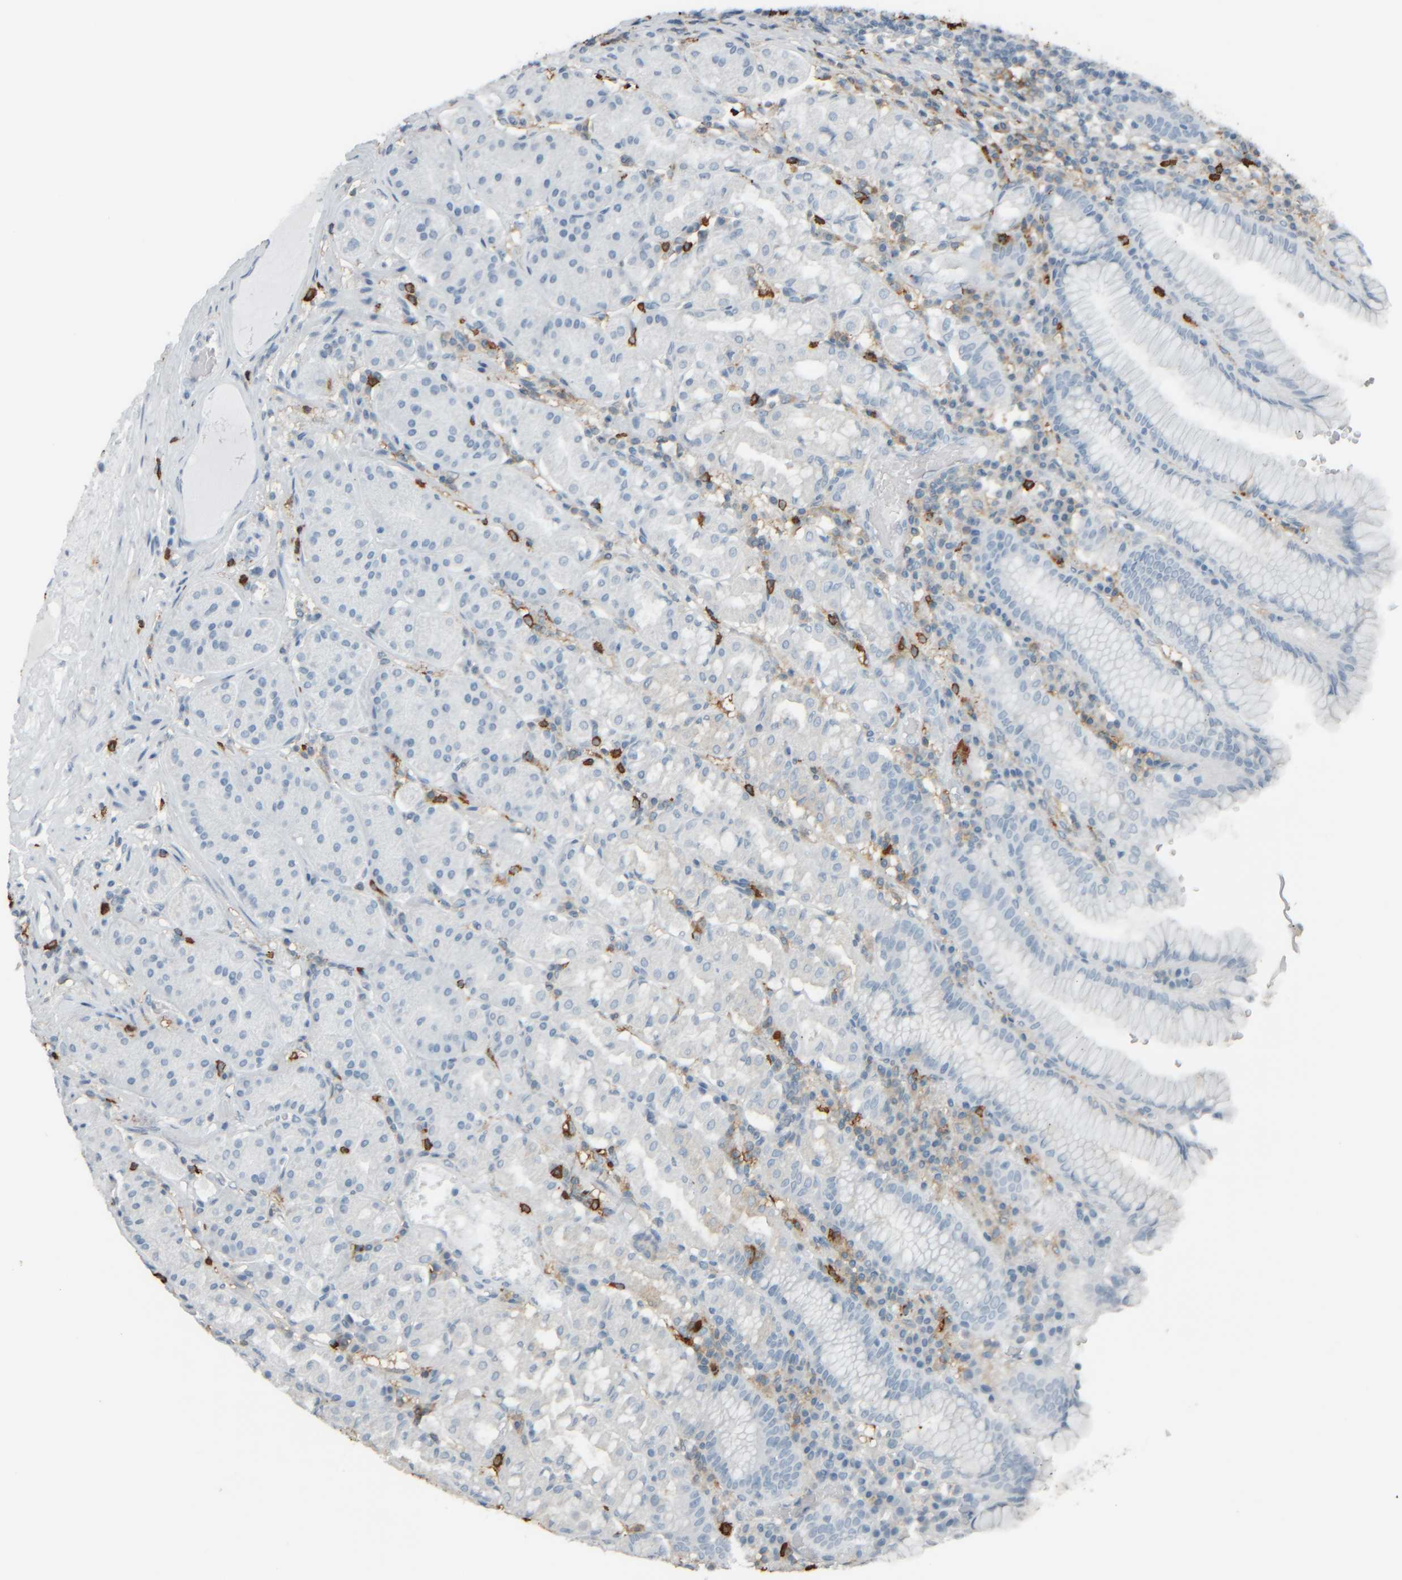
{"staining": {"intensity": "negative", "quantity": "none", "location": "none"}, "tissue": "stomach", "cell_type": "Glandular cells", "image_type": "normal", "snomed": [{"axis": "morphology", "description": "Normal tissue, NOS"}, {"axis": "topography", "description": "Stomach"}, {"axis": "topography", "description": "Stomach, lower"}], "caption": "IHC image of normal stomach: stomach stained with DAB (3,3'-diaminobenzidine) demonstrates no significant protein staining in glandular cells.", "gene": "TPSAB1", "patient": {"sex": "female", "age": 56}}